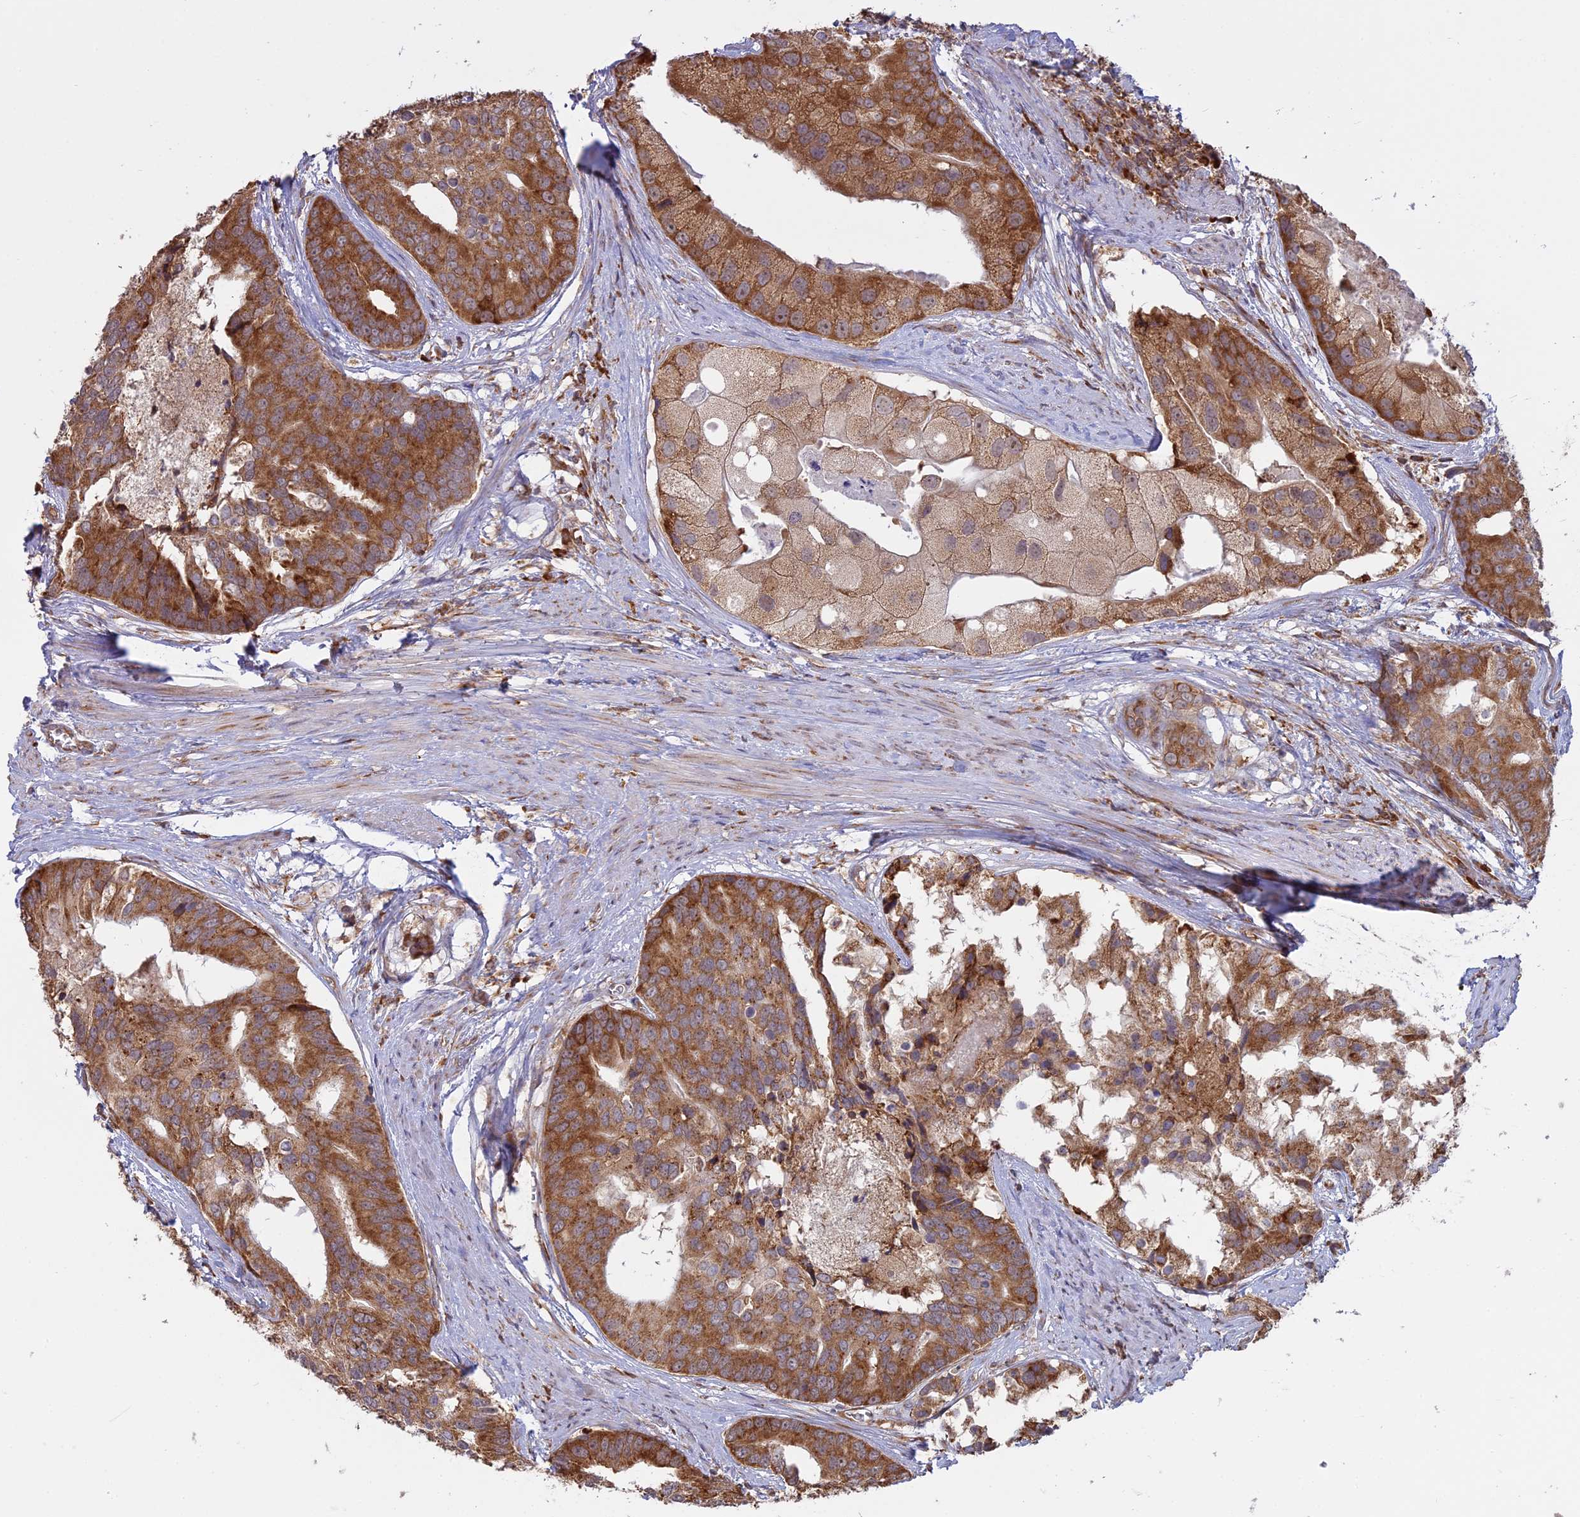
{"staining": {"intensity": "strong", "quantity": ">75%", "location": "cytoplasmic/membranous"}, "tissue": "prostate cancer", "cell_type": "Tumor cells", "image_type": "cancer", "snomed": [{"axis": "morphology", "description": "Adenocarcinoma, High grade"}, {"axis": "topography", "description": "Prostate"}], "caption": "Approximately >75% of tumor cells in human prostate cancer (adenocarcinoma (high-grade)) display strong cytoplasmic/membranous protein staining as visualized by brown immunohistochemical staining.", "gene": "RPL26", "patient": {"sex": "male", "age": 62}}